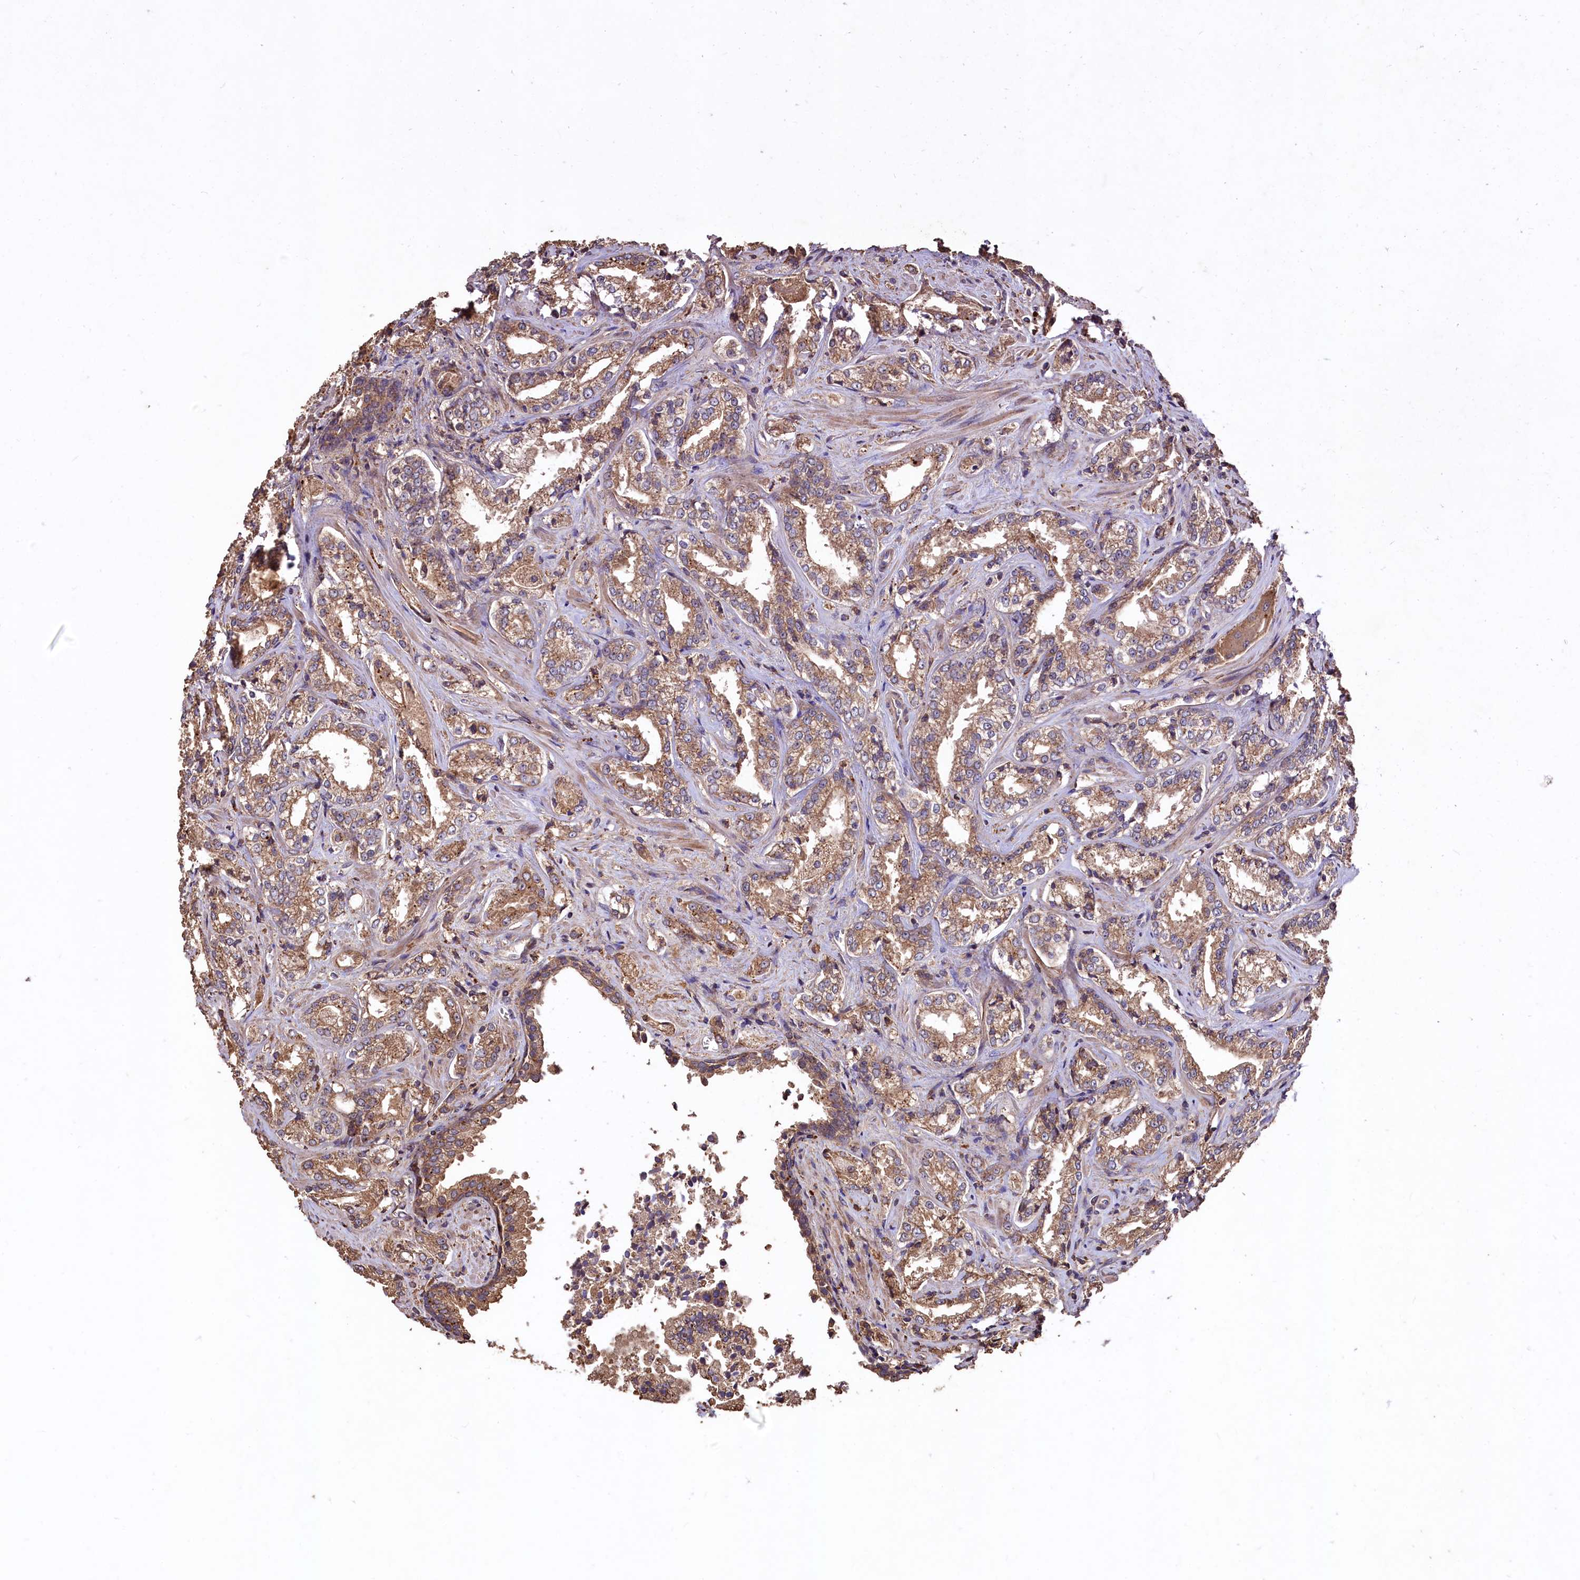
{"staining": {"intensity": "moderate", "quantity": ">75%", "location": "cytoplasmic/membranous"}, "tissue": "prostate cancer", "cell_type": "Tumor cells", "image_type": "cancer", "snomed": [{"axis": "morphology", "description": "Adenocarcinoma, Low grade"}, {"axis": "topography", "description": "Prostate"}], "caption": "A brown stain shows moderate cytoplasmic/membranous positivity of a protein in prostate cancer (adenocarcinoma (low-grade)) tumor cells. Nuclei are stained in blue.", "gene": "TMEM98", "patient": {"sex": "male", "age": 47}}